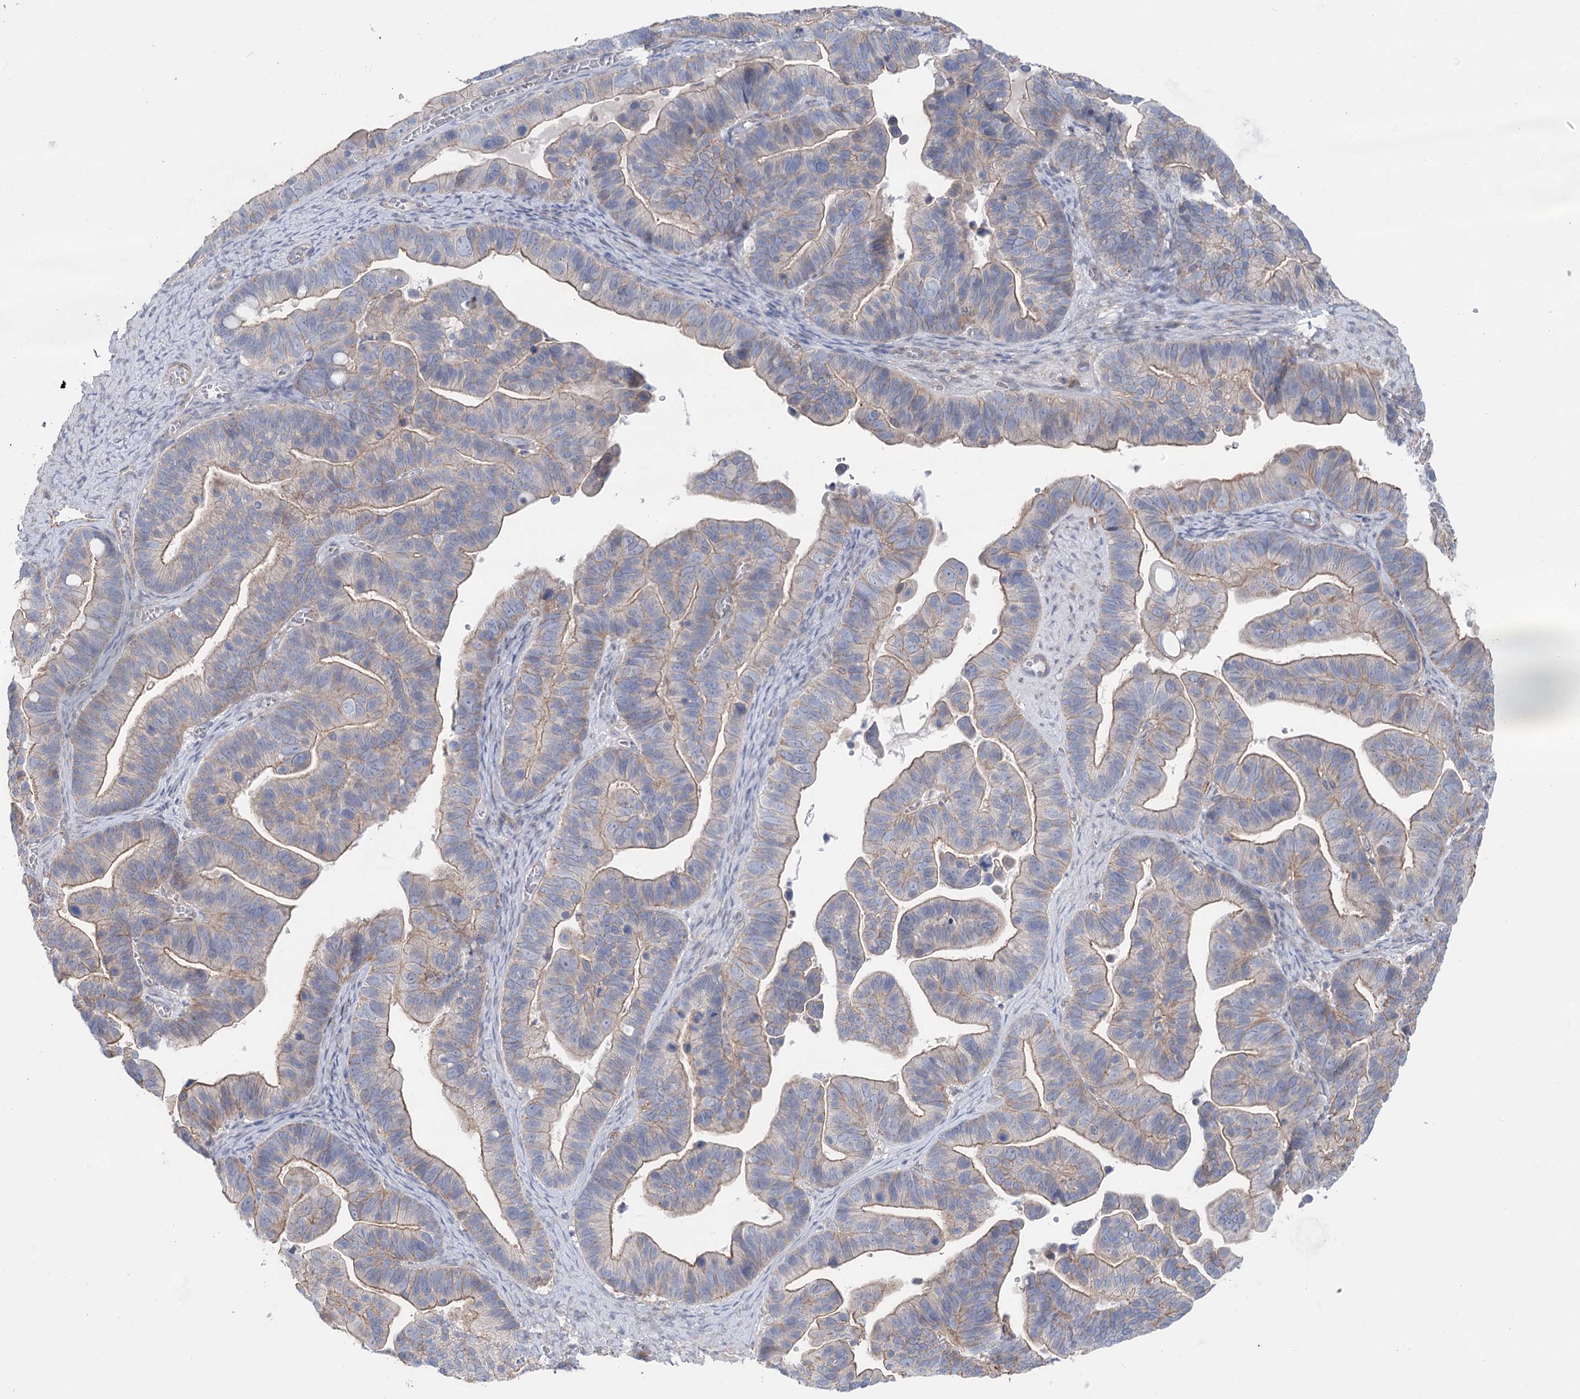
{"staining": {"intensity": "weak", "quantity": "<25%", "location": "cytoplasmic/membranous"}, "tissue": "ovarian cancer", "cell_type": "Tumor cells", "image_type": "cancer", "snomed": [{"axis": "morphology", "description": "Cystadenocarcinoma, serous, NOS"}, {"axis": "topography", "description": "Ovary"}], "caption": "Human ovarian cancer (serous cystadenocarcinoma) stained for a protein using IHC reveals no positivity in tumor cells.", "gene": "LARP1B", "patient": {"sex": "female", "age": 56}}